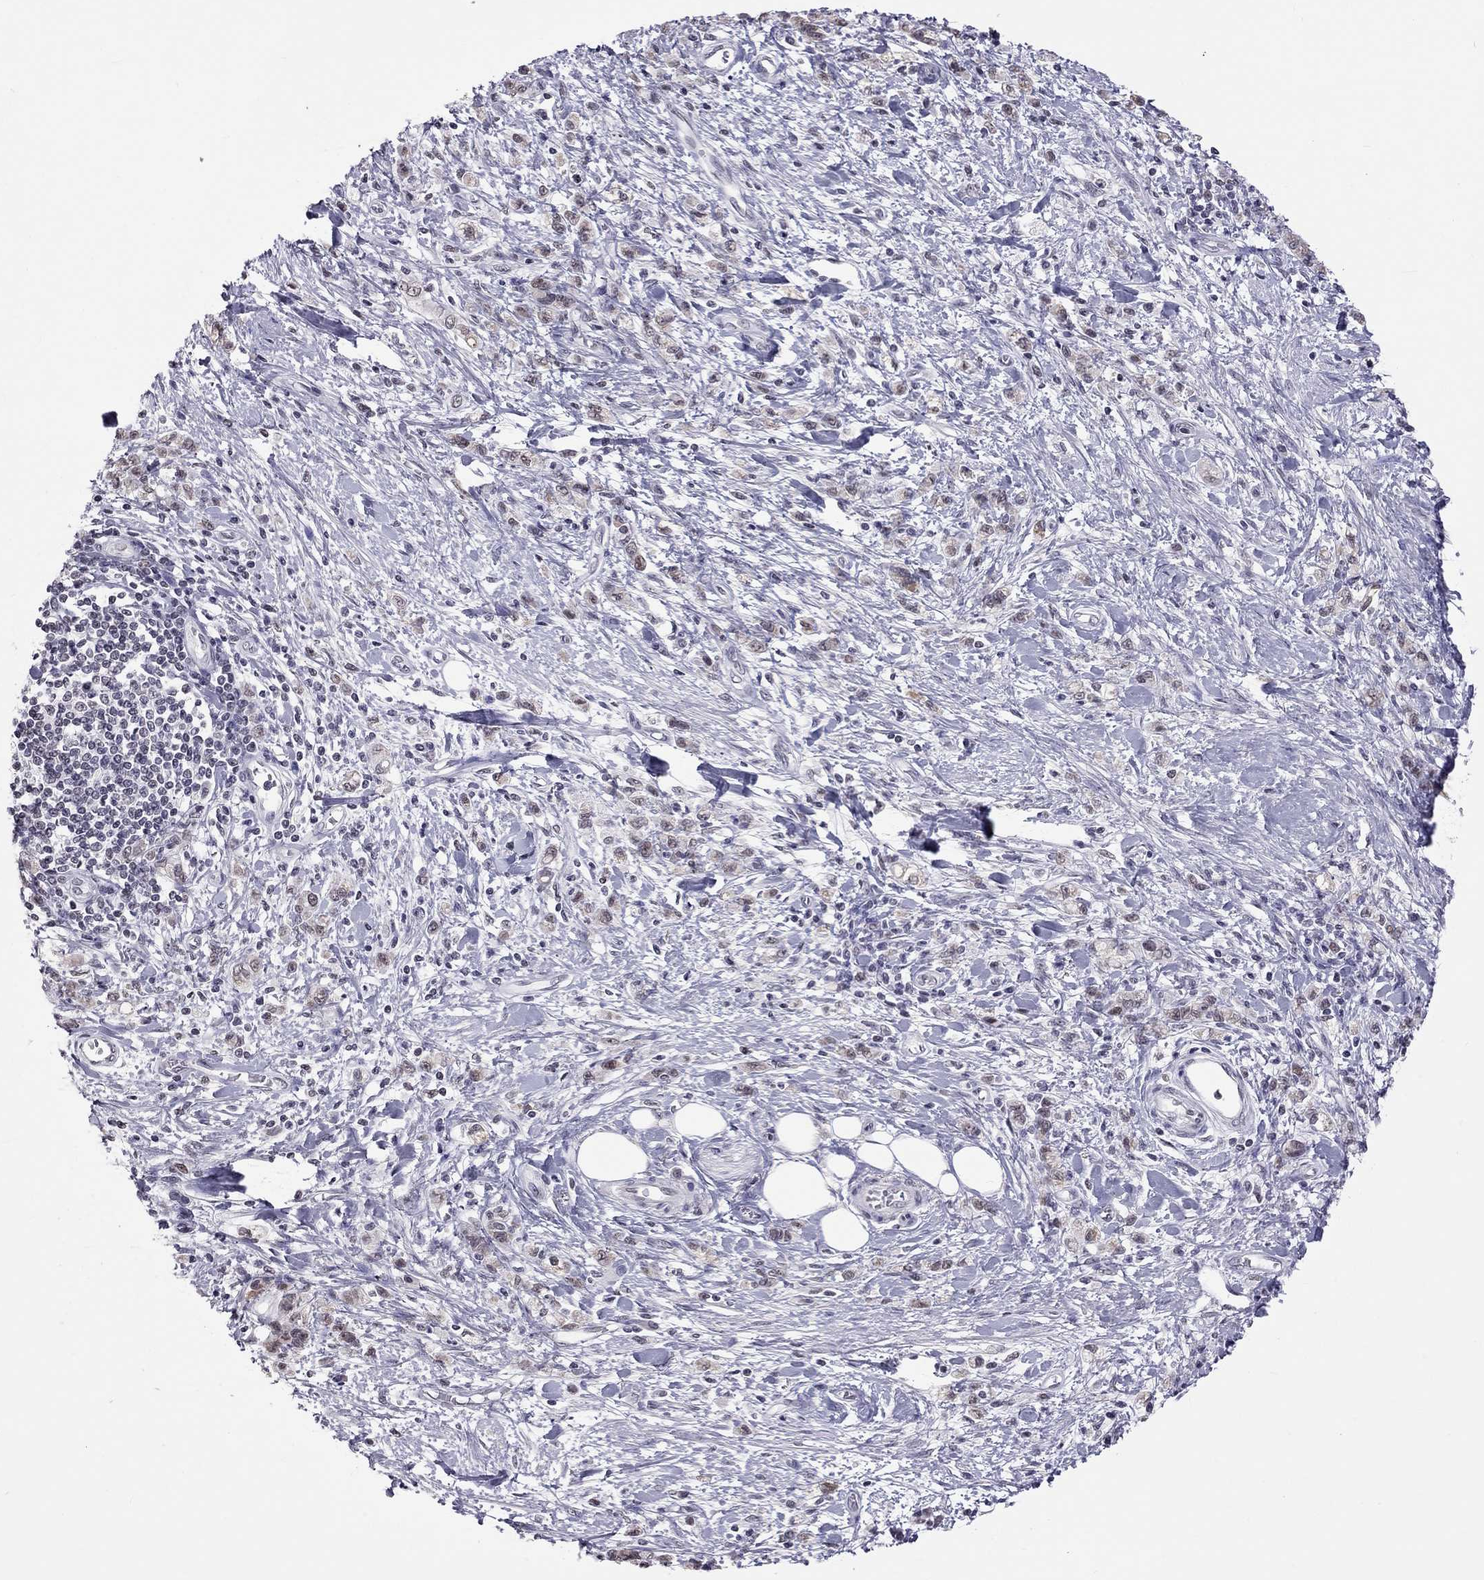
{"staining": {"intensity": "weak", "quantity": "<25%", "location": "nuclear"}, "tissue": "stomach cancer", "cell_type": "Tumor cells", "image_type": "cancer", "snomed": [{"axis": "morphology", "description": "Adenocarcinoma, NOS"}, {"axis": "topography", "description": "Stomach"}], "caption": "Protein analysis of stomach cancer exhibits no significant staining in tumor cells. Nuclei are stained in blue.", "gene": "PPP1R3A", "patient": {"sex": "male", "age": 77}}